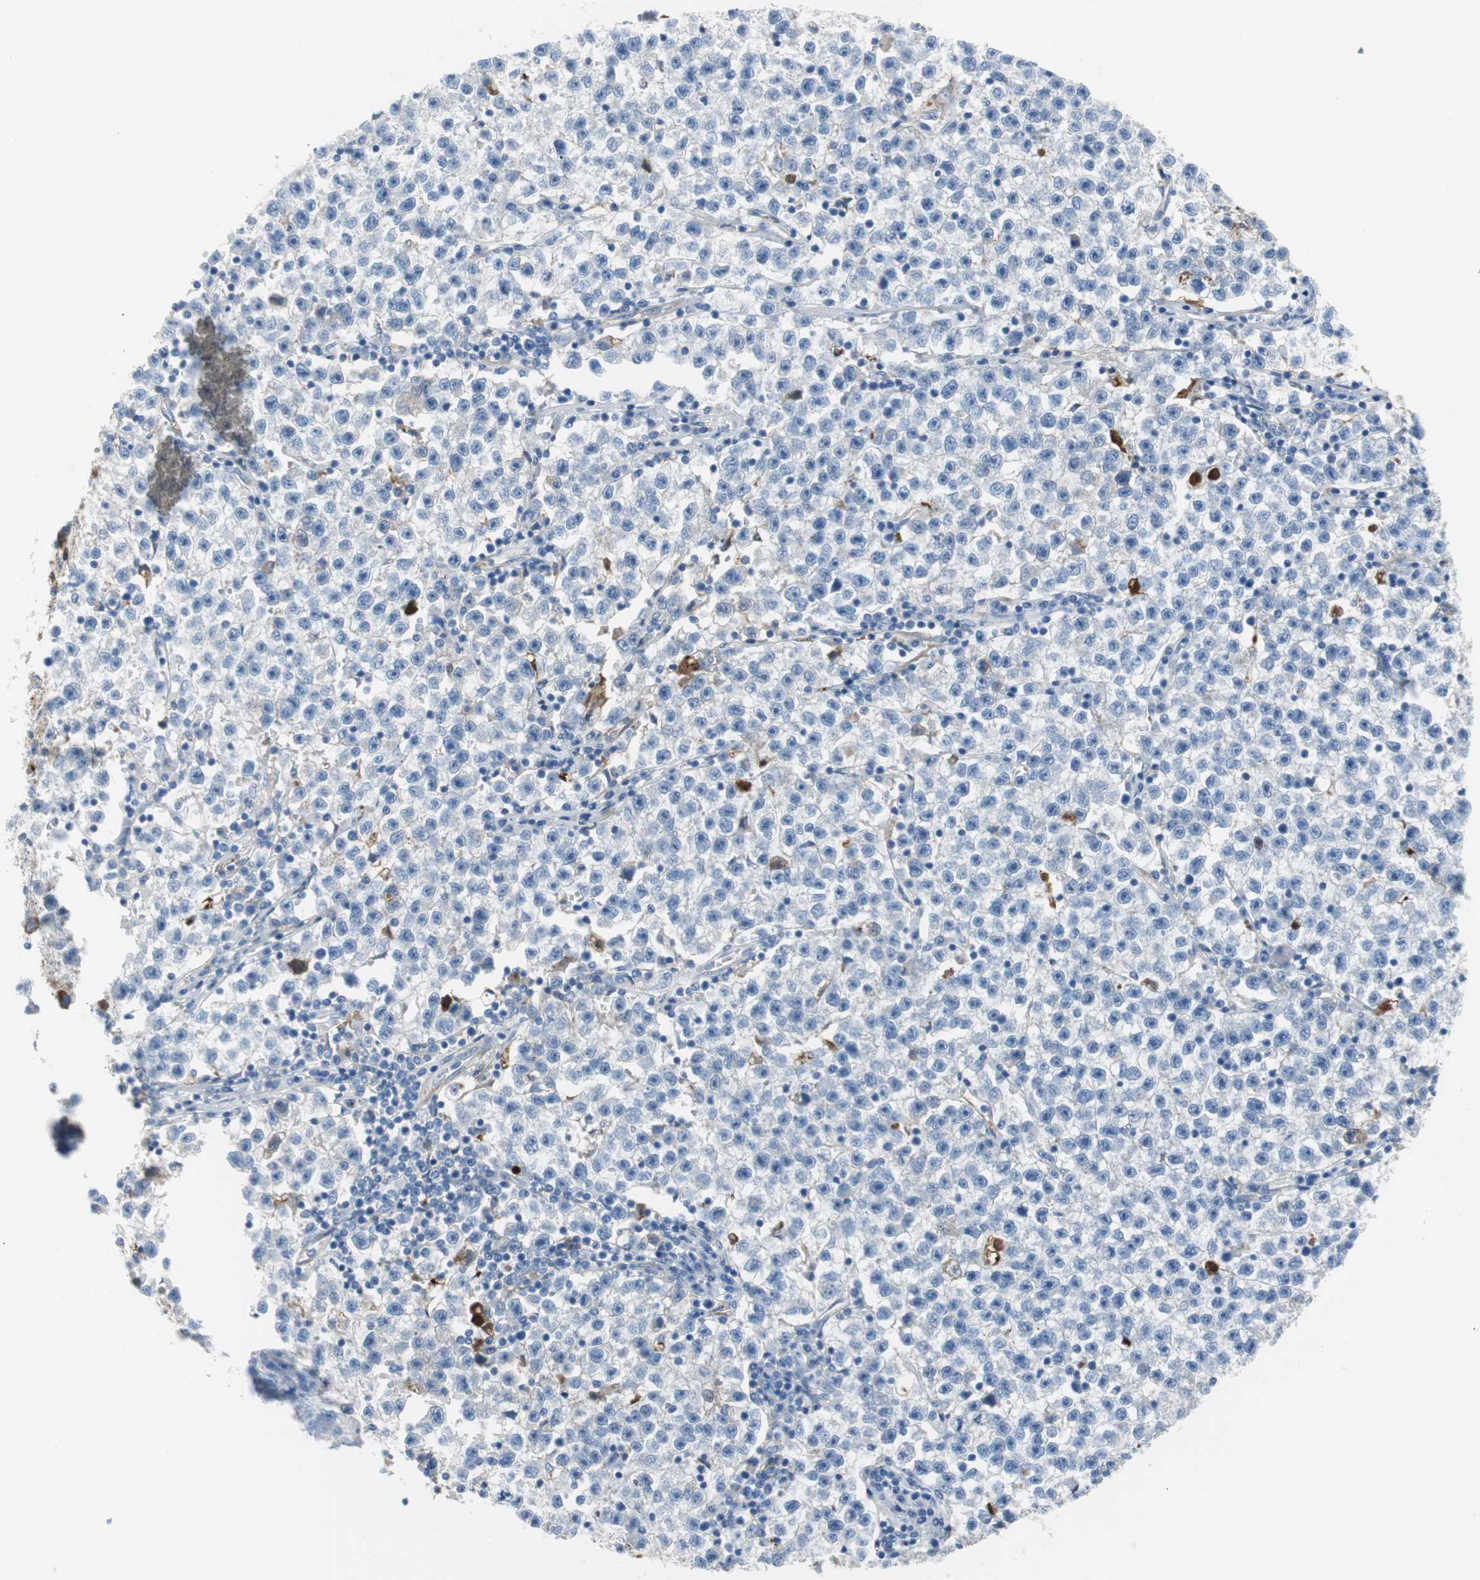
{"staining": {"intensity": "negative", "quantity": "none", "location": "none"}, "tissue": "testis cancer", "cell_type": "Tumor cells", "image_type": "cancer", "snomed": [{"axis": "morphology", "description": "Seminoma, NOS"}, {"axis": "topography", "description": "Testis"}], "caption": "Immunohistochemical staining of human testis seminoma shows no significant staining in tumor cells.", "gene": "APCS", "patient": {"sex": "male", "age": 22}}